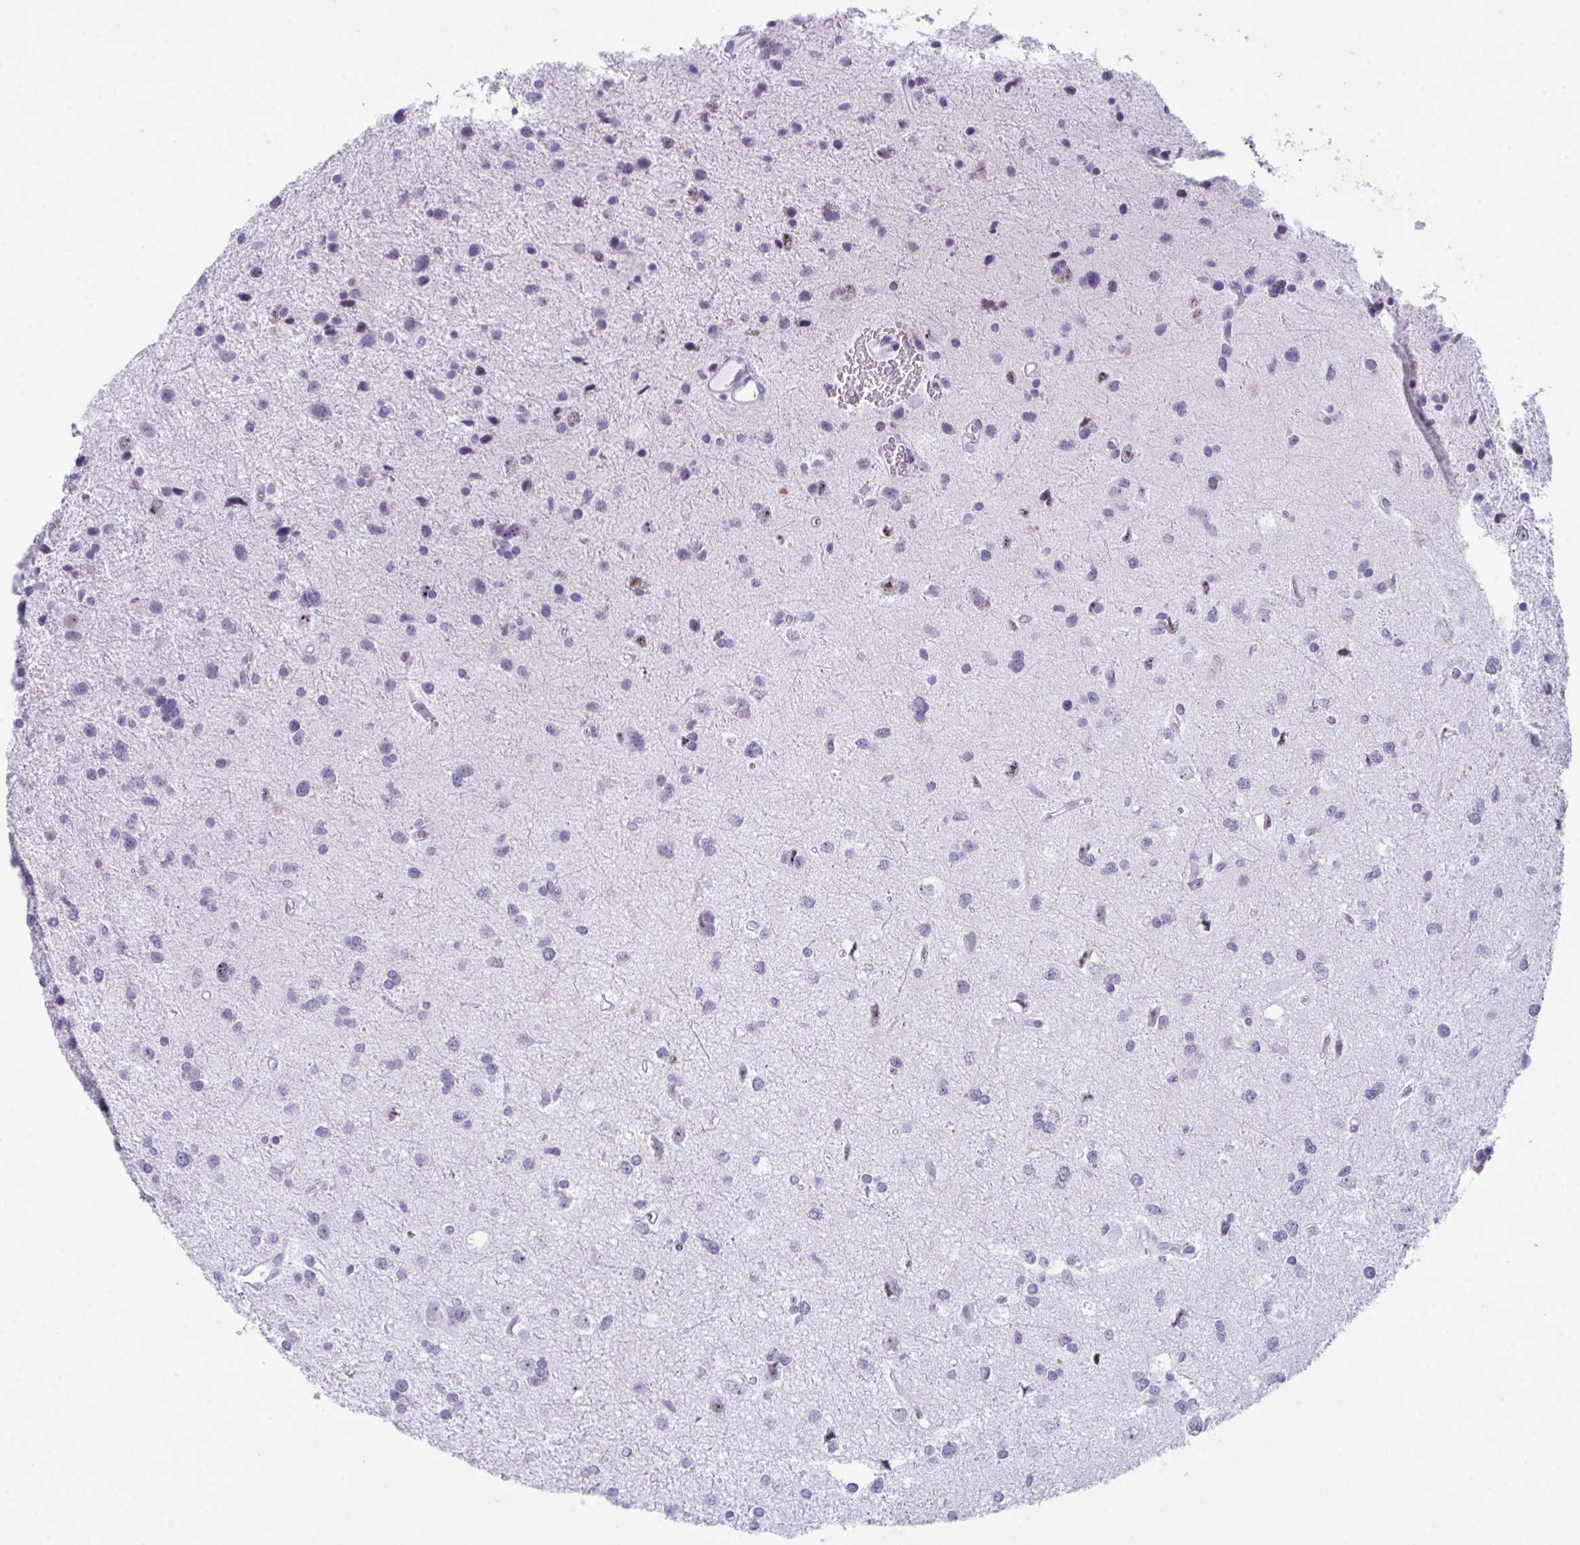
{"staining": {"intensity": "negative", "quantity": "none", "location": "none"}, "tissue": "glioma", "cell_type": "Tumor cells", "image_type": "cancer", "snomed": [{"axis": "morphology", "description": "Glioma, malignant, Low grade"}, {"axis": "topography", "description": "Brain"}], "caption": "There is no significant expression in tumor cells of glioma.", "gene": "ELN", "patient": {"sex": "female", "age": 55}}